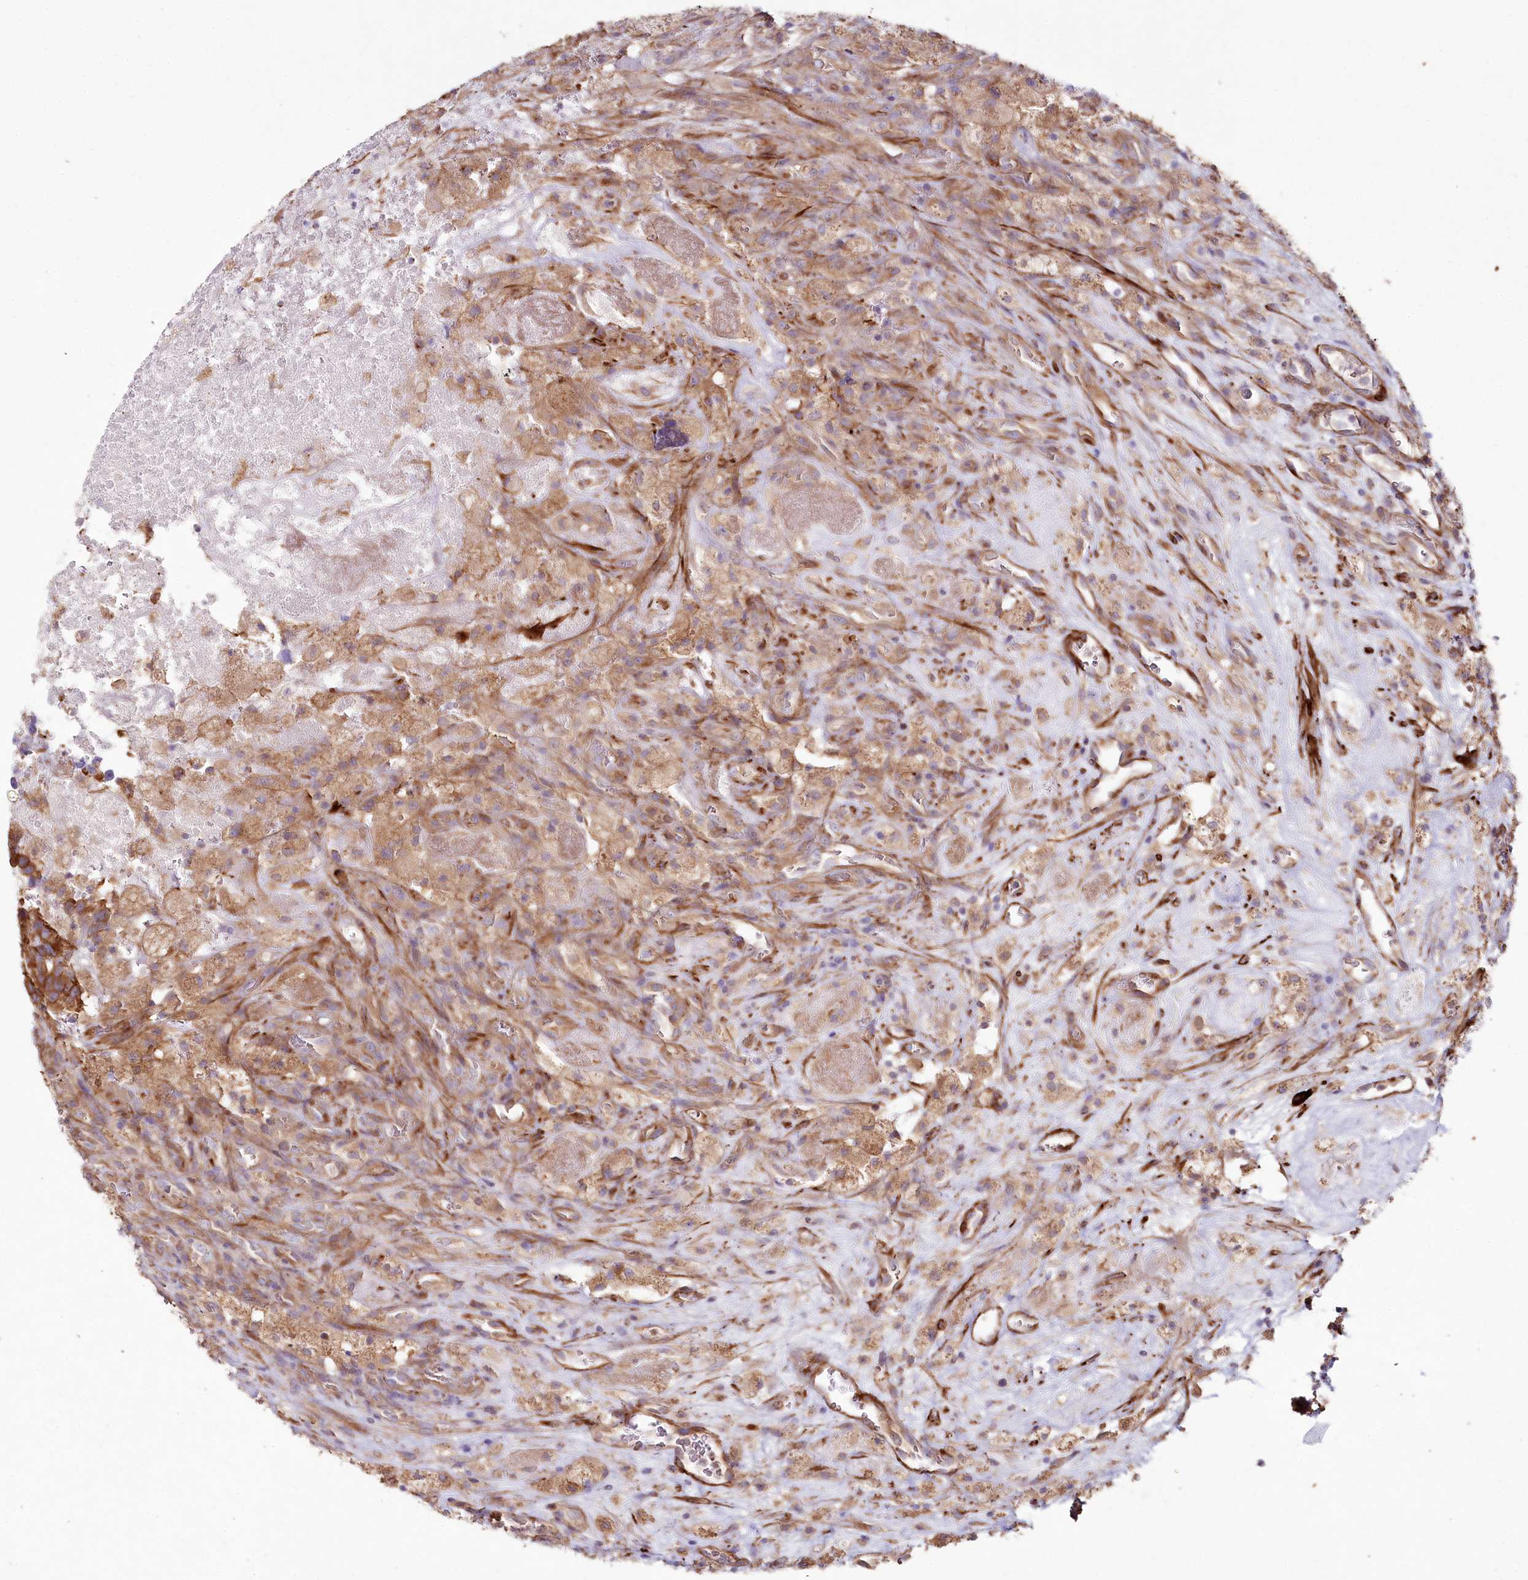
{"staining": {"intensity": "moderate", "quantity": ">75%", "location": "cytoplasmic/membranous"}, "tissue": "glioma", "cell_type": "Tumor cells", "image_type": "cancer", "snomed": [{"axis": "morphology", "description": "Glioma, malignant, High grade"}, {"axis": "topography", "description": "Brain"}], "caption": "This histopathology image demonstrates malignant high-grade glioma stained with IHC to label a protein in brown. The cytoplasmic/membranous of tumor cells show moderate positivity for the protein. Nuclei are counter-stained blue.", "gene": "SUMF1", "patient": {"sex": "male", "age": 76}}